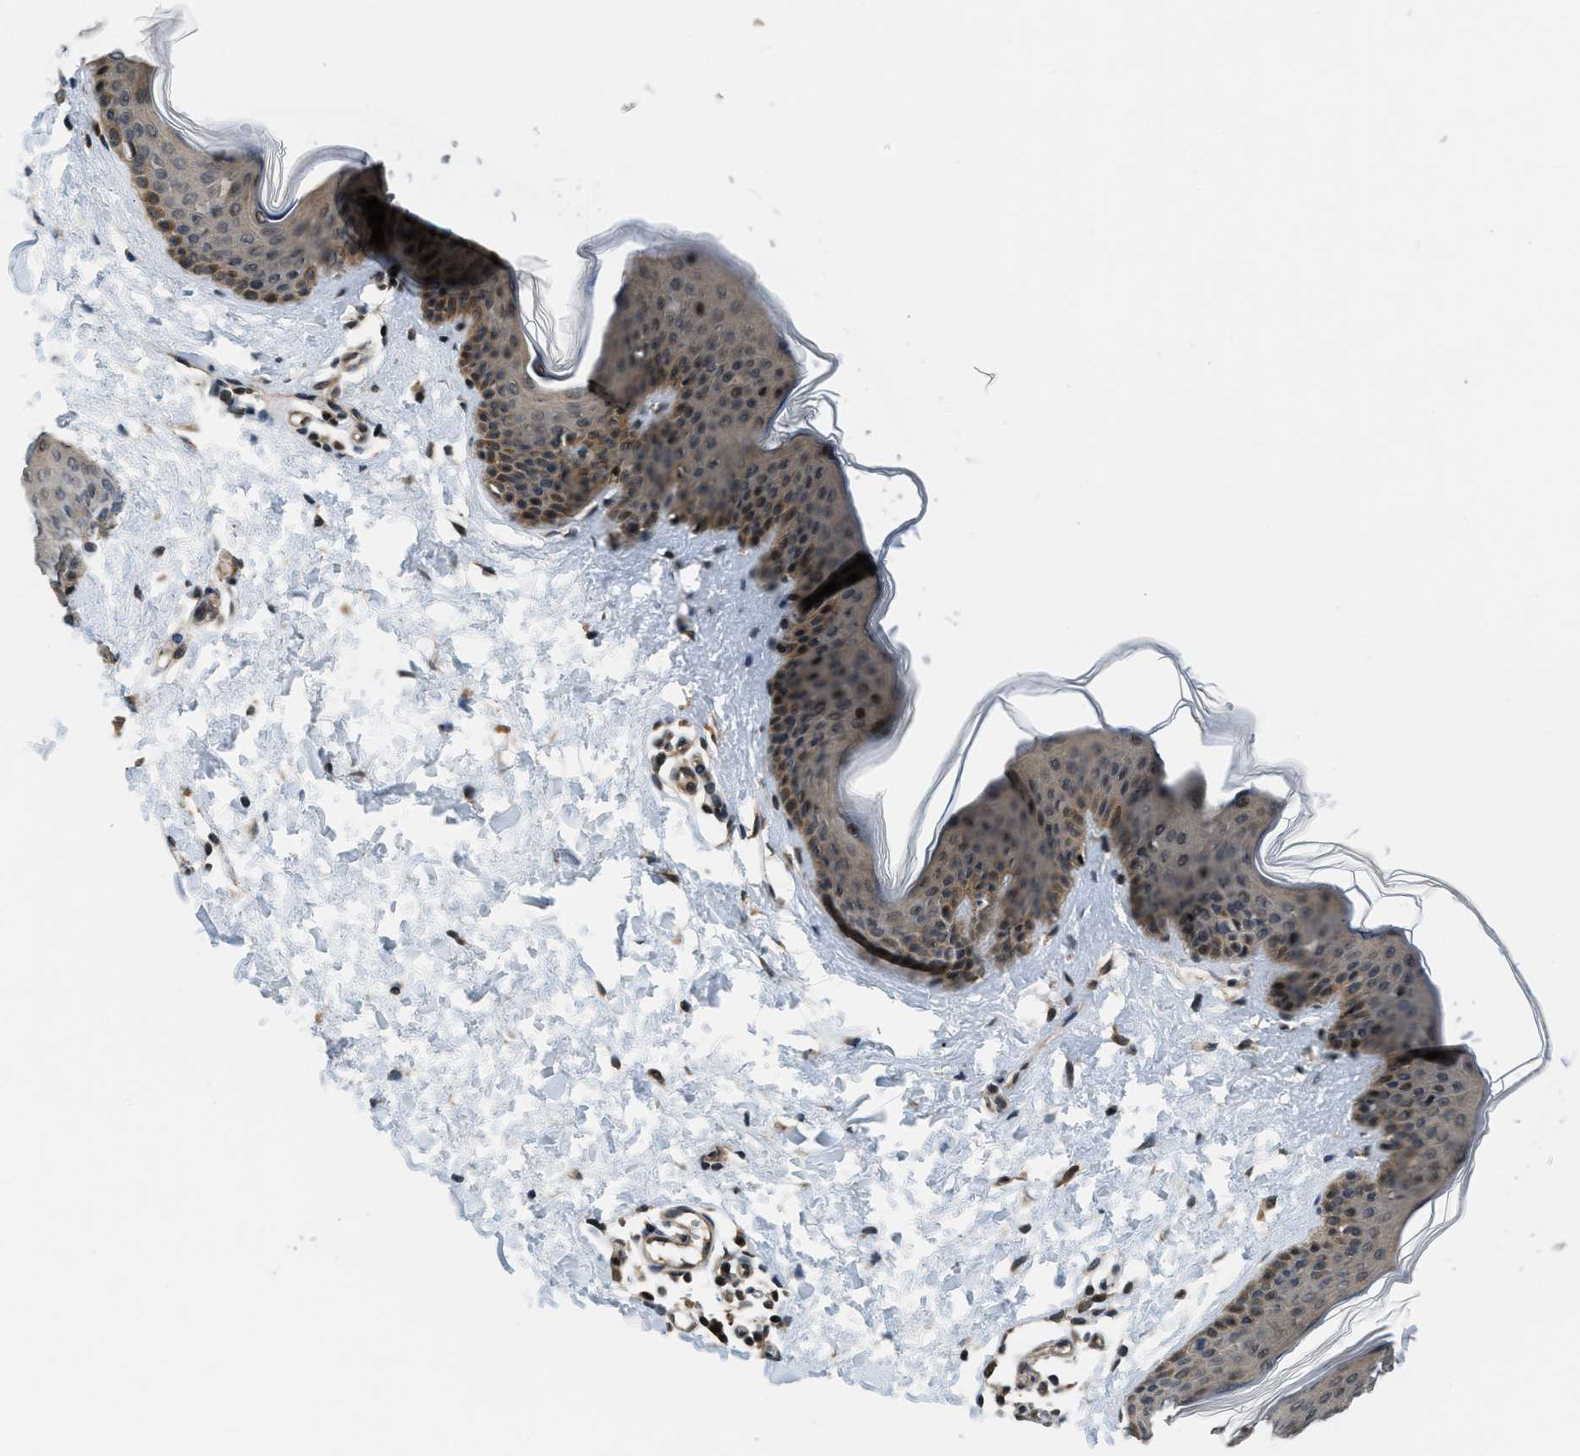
{"staining": {"intensity": "moderate", "quantity": ">75%", "location": "cytoplasmic/membranous,nuclear"}, "tissue": "skin", "cell_type": "Fibroblasts", "image_type": "normal", "snomed": [{"axis": "morphology", "description": "Normal tissue, NOS"}, {"axis": "topography", "description": "Skin"}], "caption": "A high-resolution photomicrograph shows immunohistochemistry staining of normal skin, which reveals moderate cytoplasmic/membranous,nuclear expression in about >75% of fibroblasts.", "gene": "SETD5", "patient": {"sex": "female", "age": 17}}